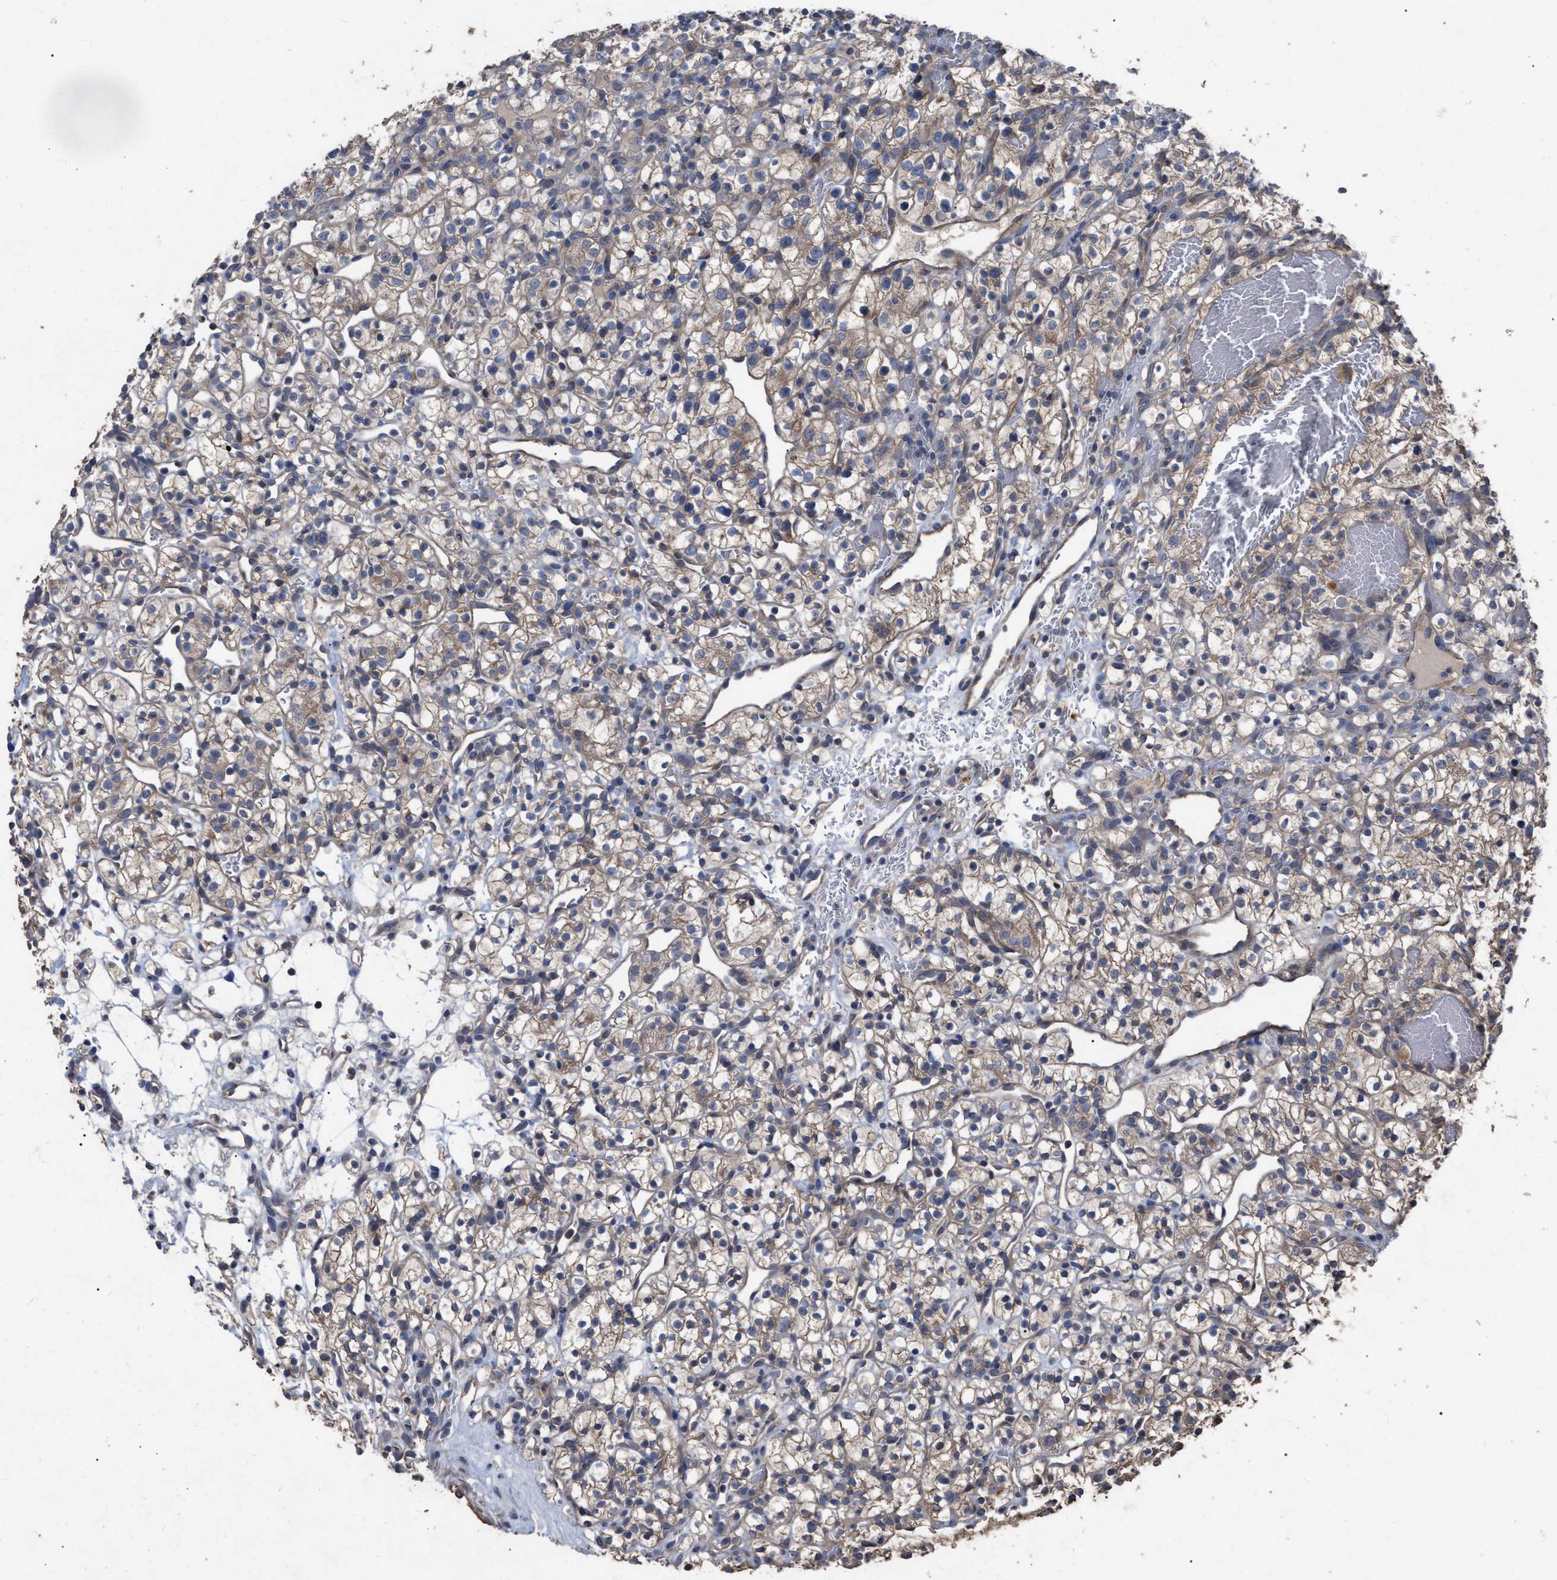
{"staining": {"intensity": "weak", "quantity": ">75%", "location": "cytoplasmic/membranous"}, "tissue": "renal cancer", "cell_type": "Tumor cells", "image_type": "cancer", "snomed": [{"axis": "morphology", "description": "Adenocarcinoma, NOS"}, {"axis": "topography", "description": "Kidney"}], "caption": "This image shows renal cancer (adenocarcinoma) stained with immunohistochemistry (IHC) to label a protein in brown. The cytoplasmic/membranous of tumor cells show weak positivity for the protein. Nuclei are counter-stained blue.", "gene": "BTN2A1", "patient": {"sex": "female", "age": 57}}